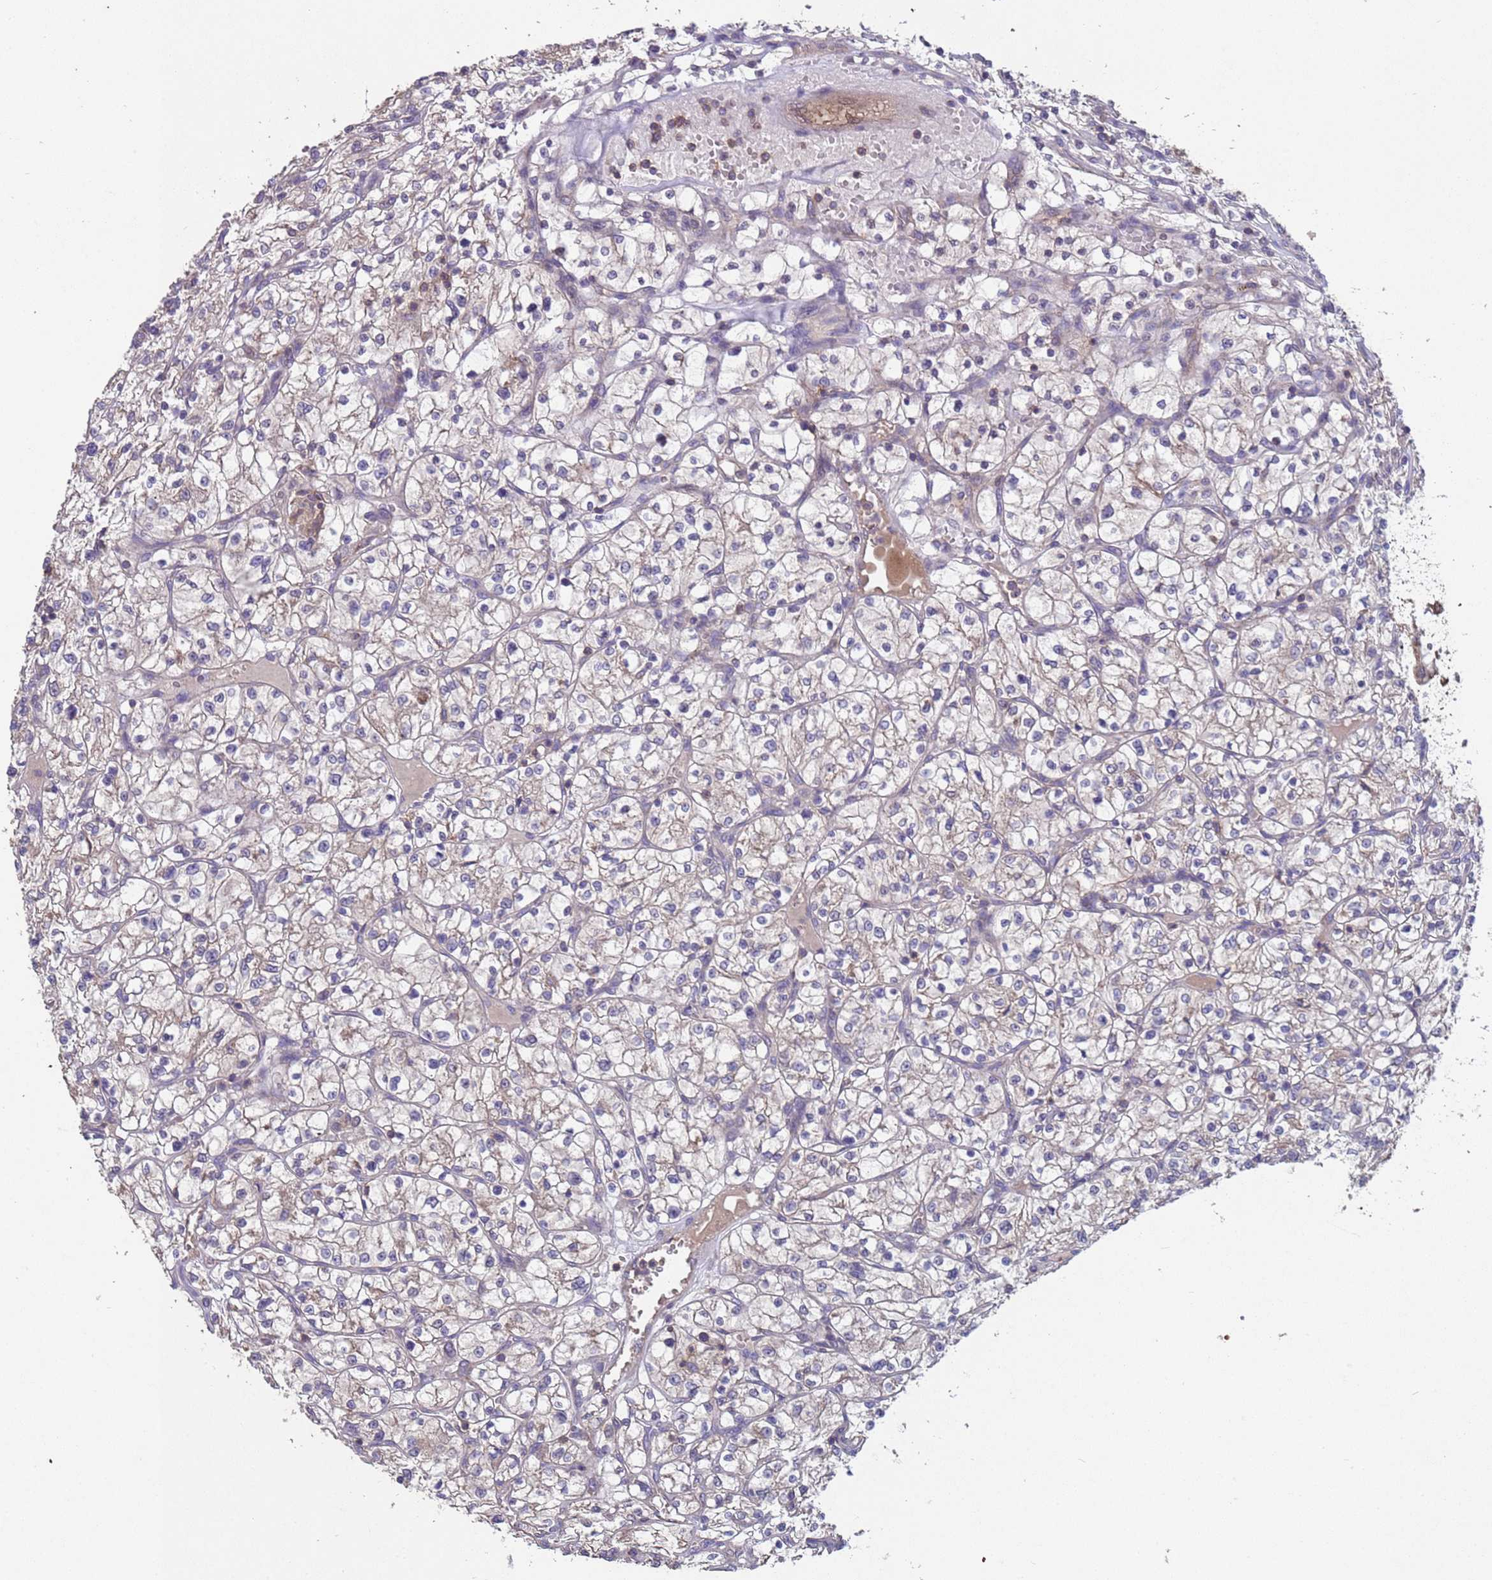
{"staining": {"intensity": "negative", "quantity": "none", "location": "none"}, "tissue": "renal cancer", "cell_type": "Tumor cells", "image_type": "cancer", "snomed": [{"axis": "morphology", "description": "Adenocarcinoma, NOS"}, {"axis": "topography", "description": "Kidney"}], "caption": "The IHC image has no significant expression in tumor cells of renal cancer (adenocarcinoma) tissue. Nuclei are stained in blue.", "gene": "ACAD8", "patient": {"sex": "female", "age": 64}}